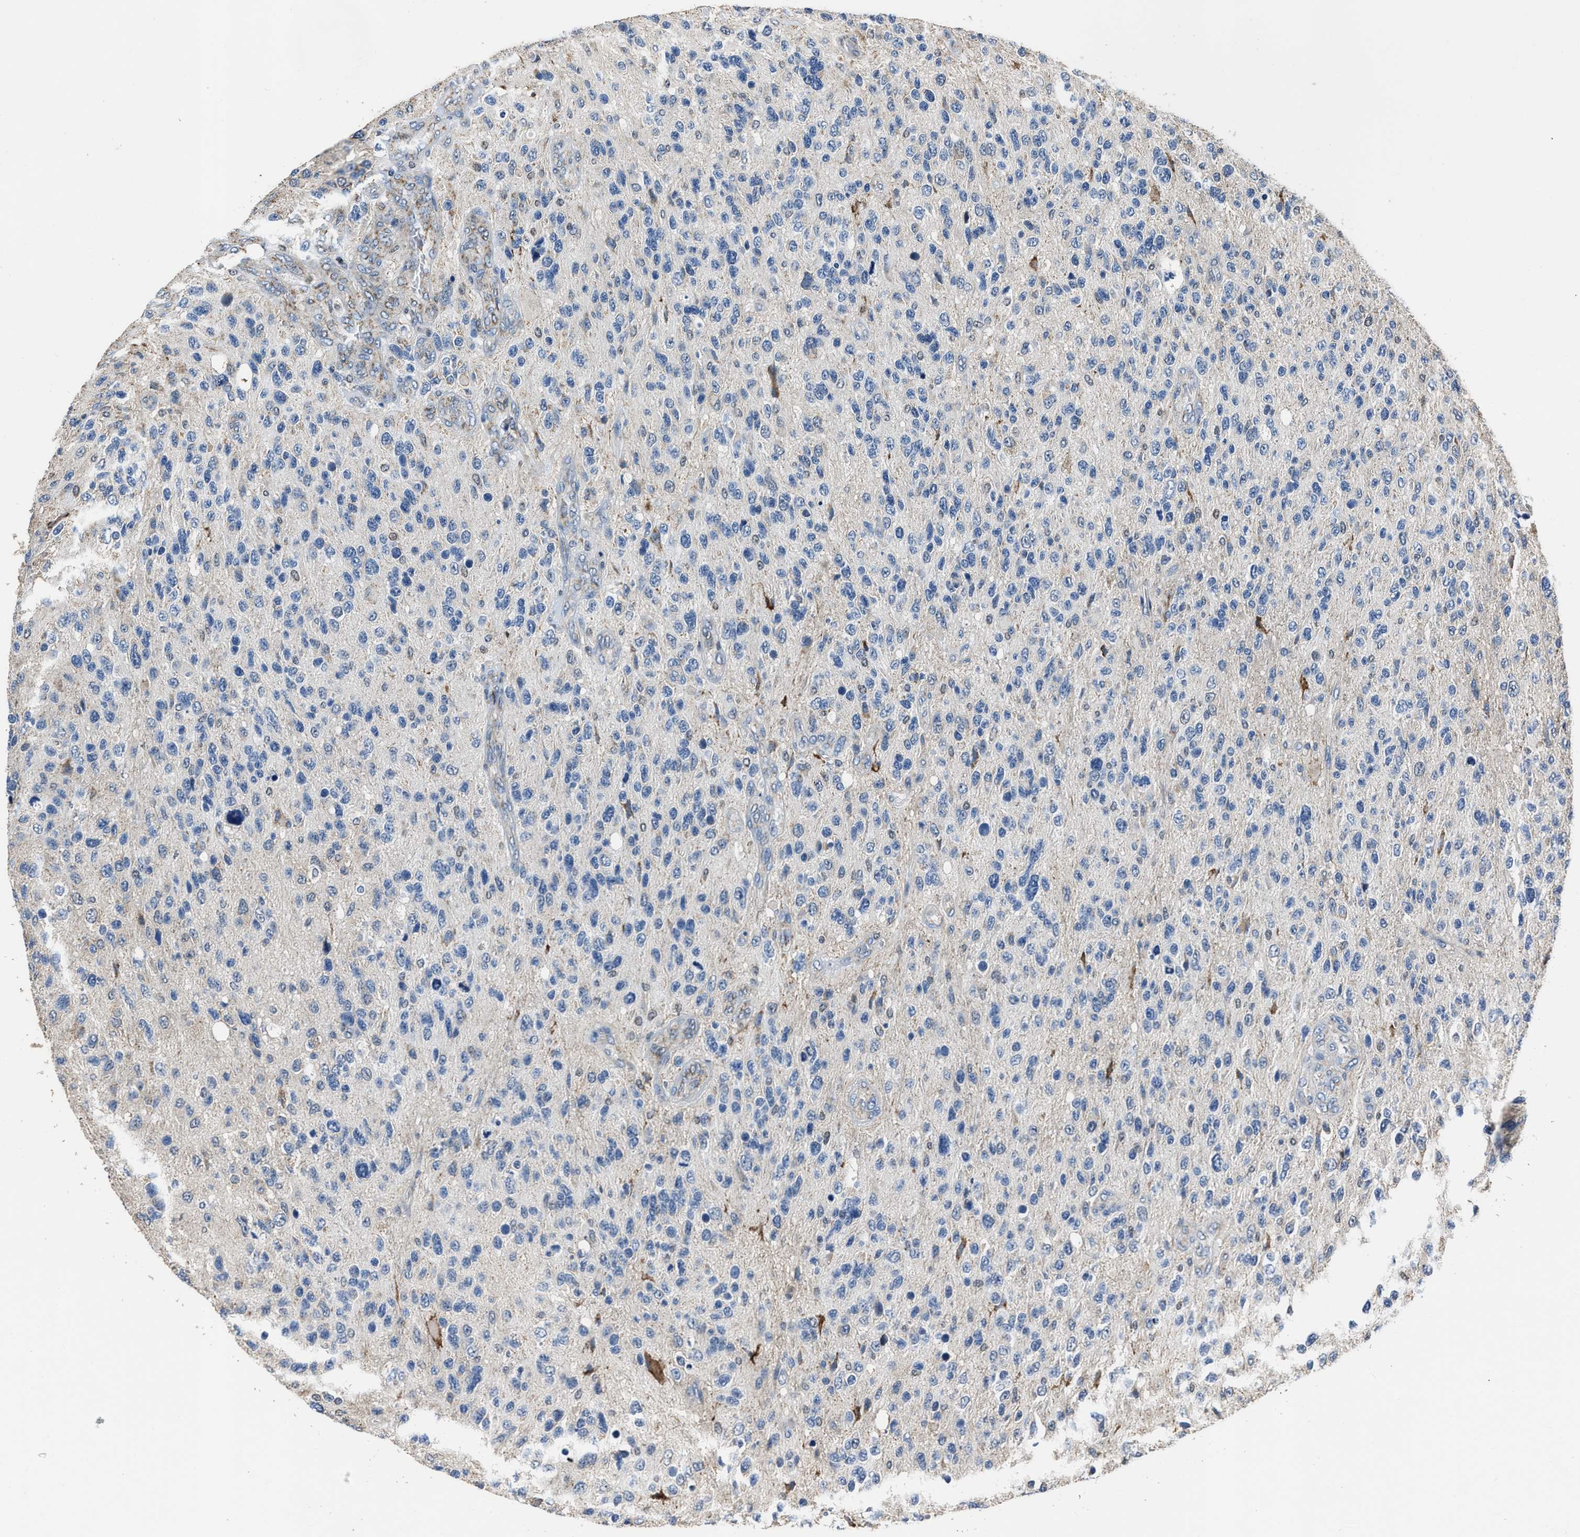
{"staining": {"intensity": "negative", "quantity": "none", "location": "none"}, "tissue": "glioma", "cell_type": "Tumor cells", "image_type": "cancer", "snomed": [{"axis": "morphology", "description": "Glioma, malignant, High grade"}, {"axis": "topography", "description": "Brain"}], "caption": "Malignant high-grade glioma stained for a protein using immunohistochemistry (IHC) displays no expression tumor cells.", "gene": "NSUN5", "patient": {"sex": "female", "age": 58}}